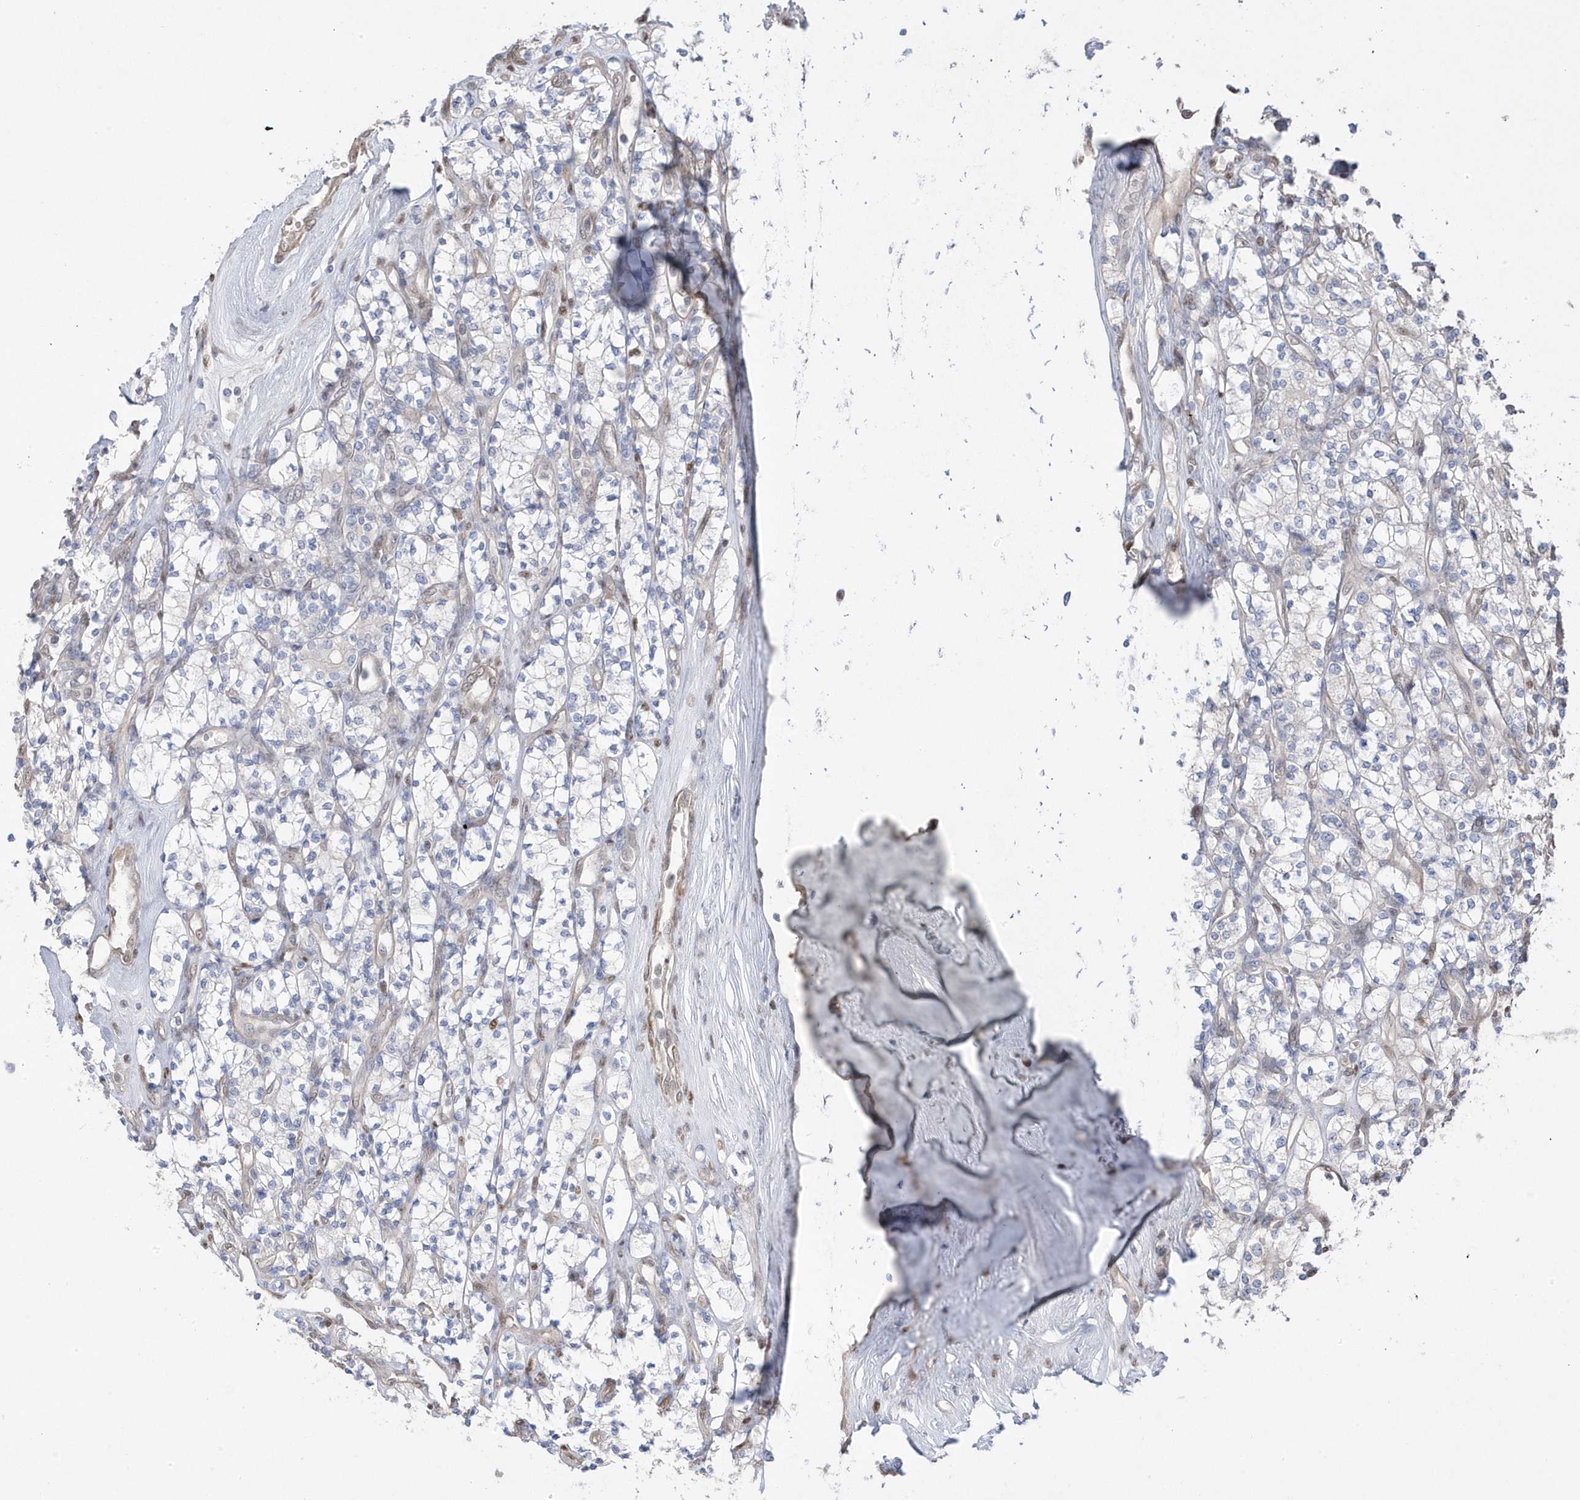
{"staining": {"intensity": "negative", "quantity": "none", "location": "none"}, "tissue": "renal cancer", "cell_type": "Tumor cells", "image_type": "cancer", "snomed": [{"axis": "morphology", "description": "Adenocarcinoma, NOS"}, {"axis": "topography", "description": "Kidney"}], "caption": "This histopathology image is of renal adenocarcinoma stained with IHC to label a protein in brown with the nuclei are counter-stained blue. There is no positivity in tumor cells.", "gene": "GTPBP6", "patient": {"sex": "male", "age": 77}}